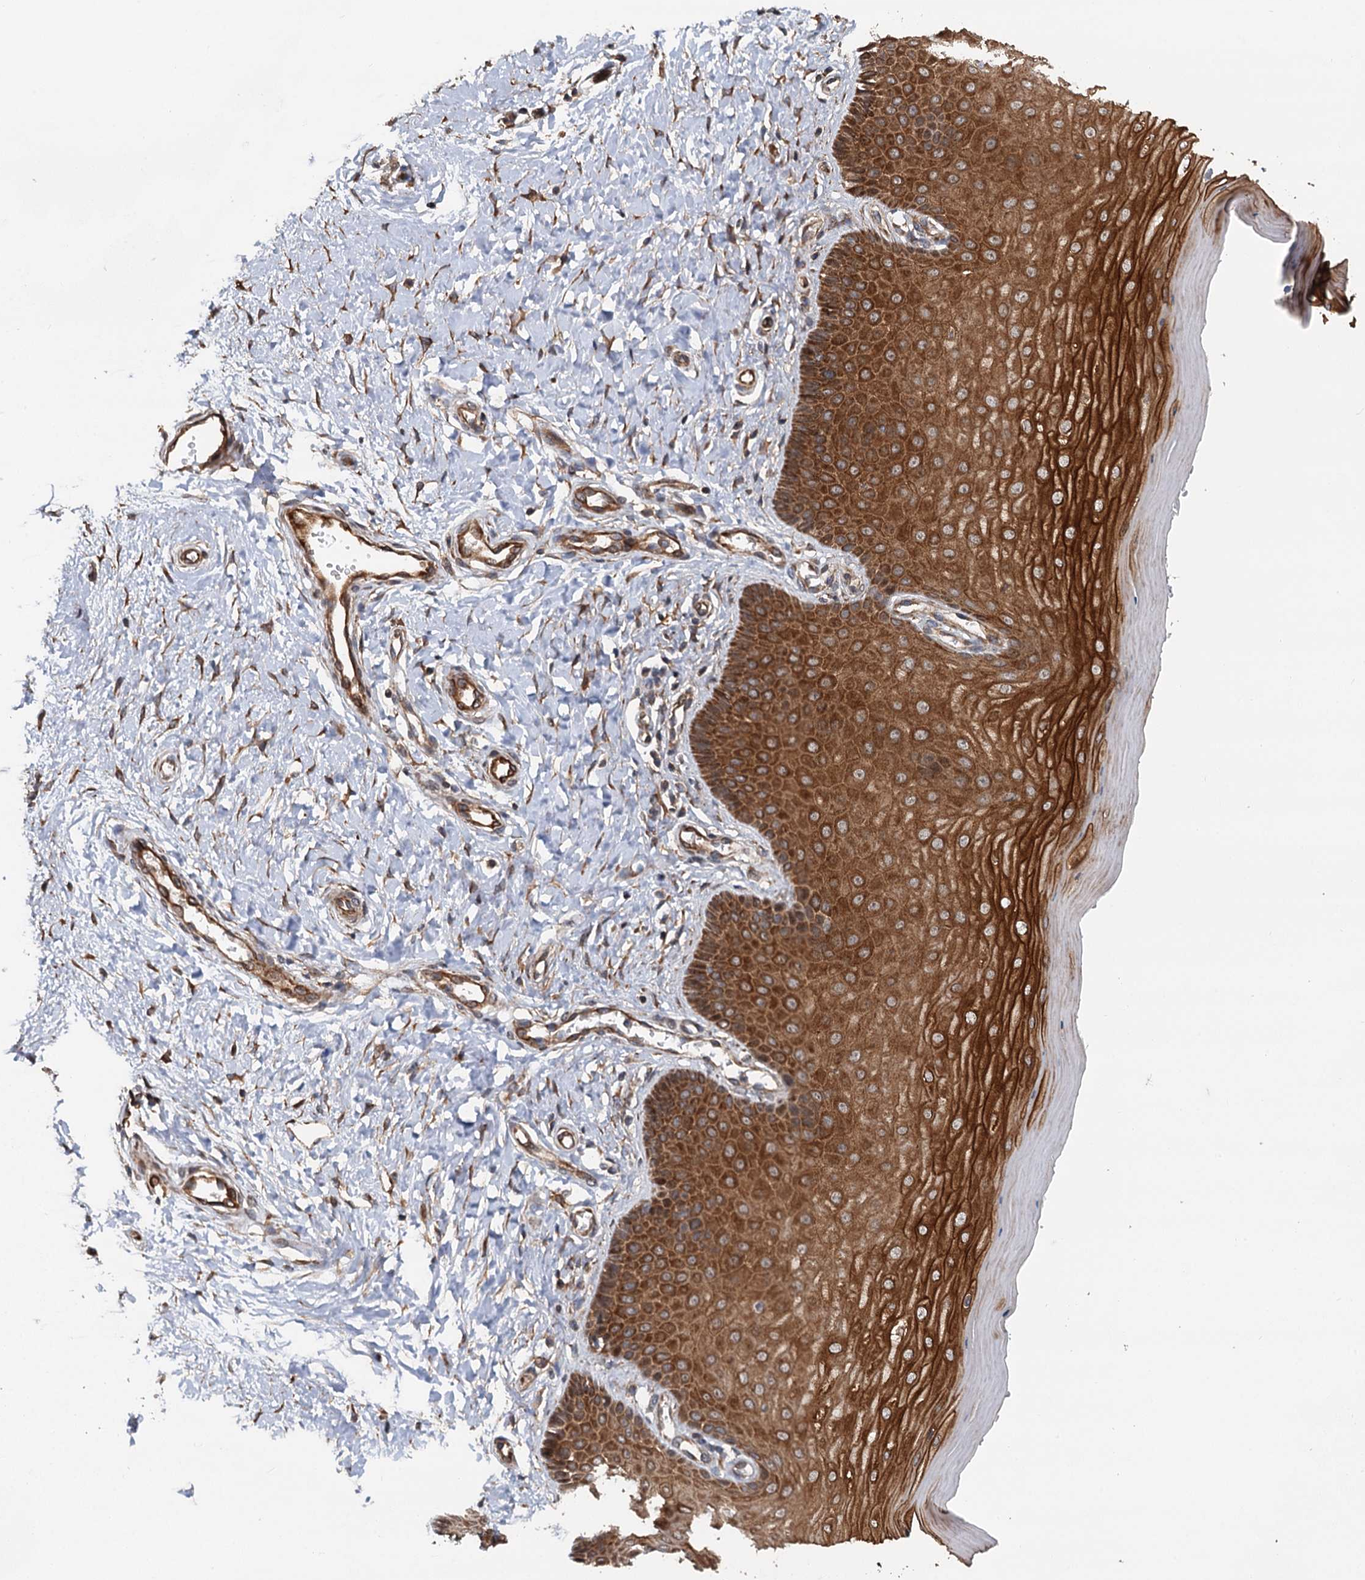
{"staining": {"intensity": "strong", "quantity": ">75%", "location": "cytoplasmic/membranous"}, "tissue": "cervix", "cell_type": "Glandular cells", "image_type": "normal", "snomed": [{"axis": "morphology", "description": "Normal tissue, NOS"}, {"axis": "topography", "description": "Cervix"}], "caption": "Immunohistochemistry (IHC) (DAB (3,3'-diaminobenzidine)) staining of benign cervix exhibits strong cytoplasmic/membranous protein positivity in about >75% of glandular cells.", "gene": "LRRK2", "patient": {"sex": "female", "age": 55}}